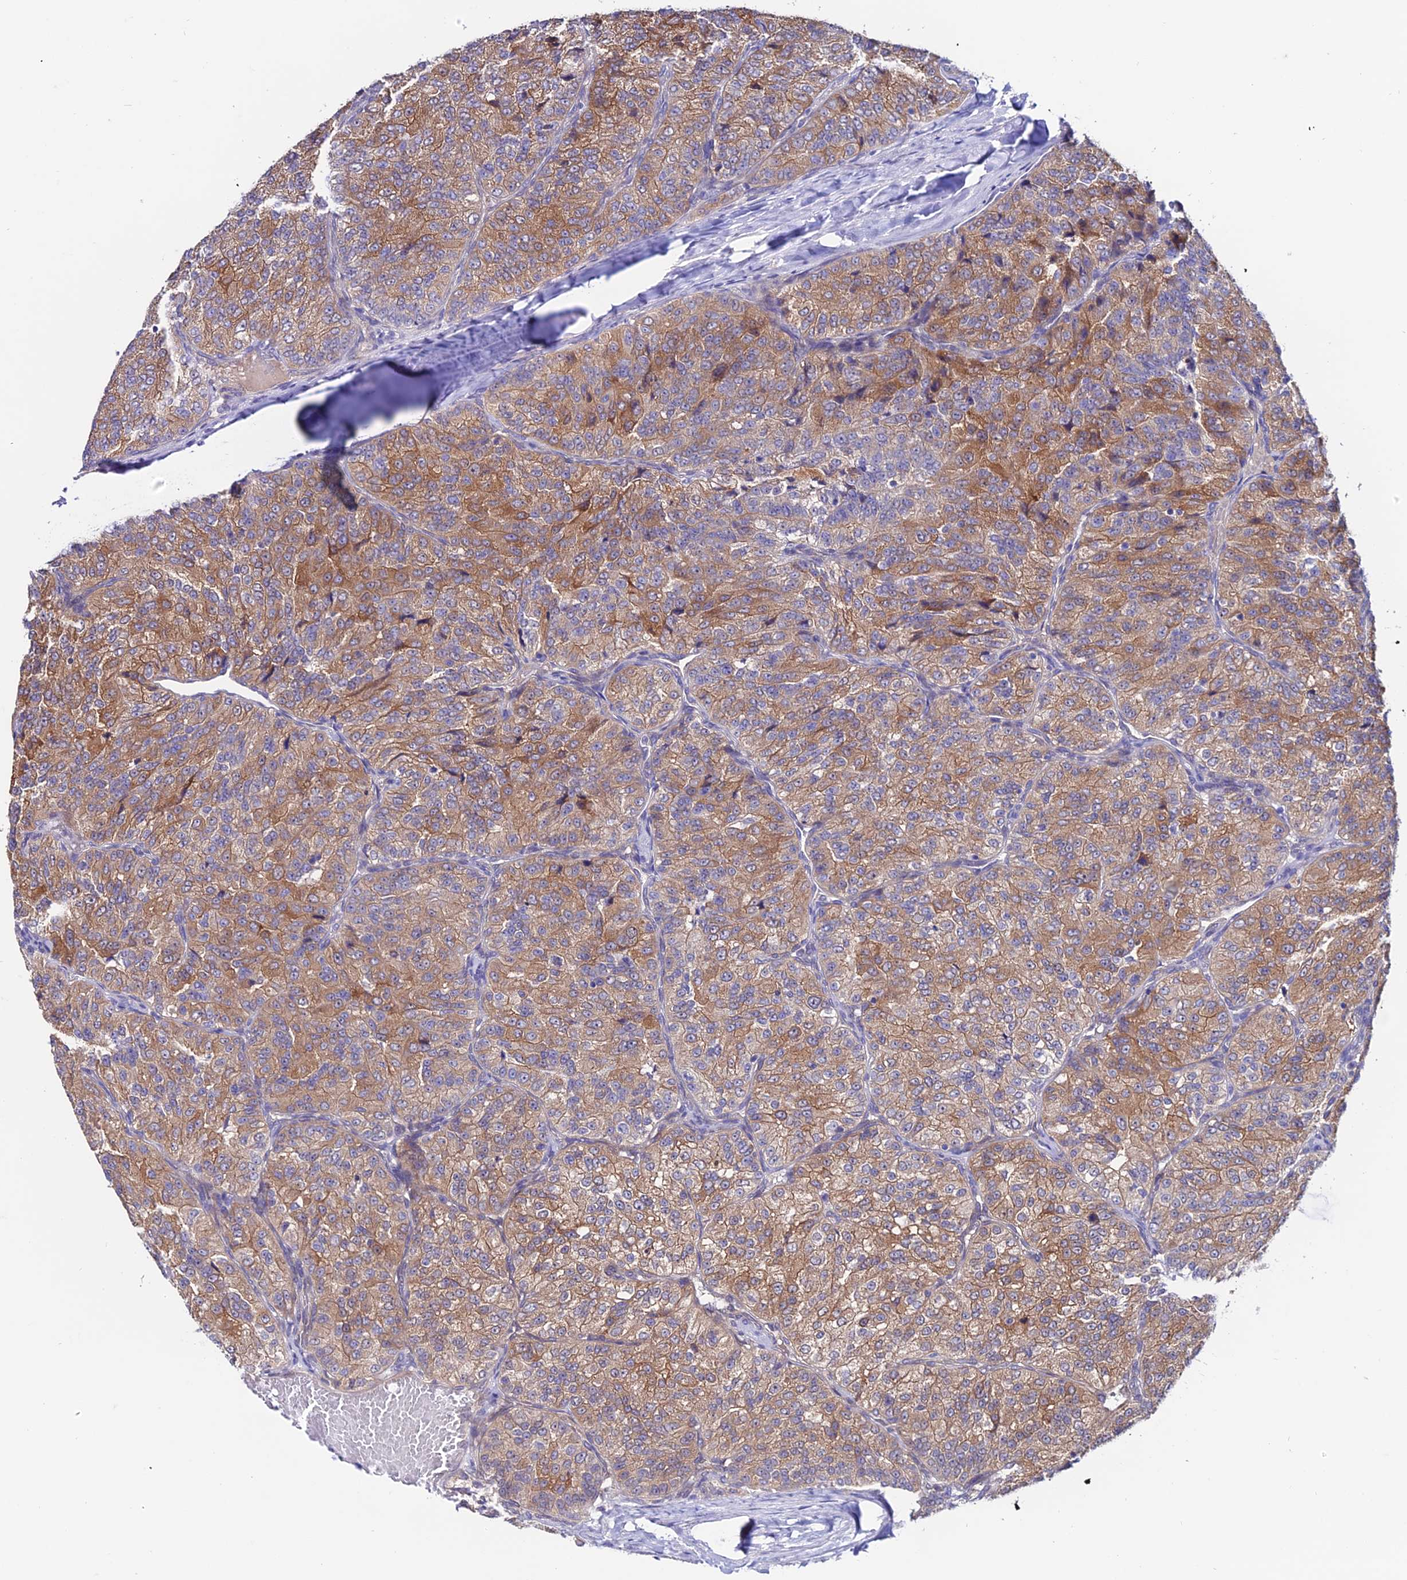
{"staining": {"intensity": "moderate", "quantity": "25%-75%", "location": "cytoplasmic/membranous"}, "tissue": "renal cancer", "cell_type": "Tumor cells", "image_type": "cancer", "snomed": [{"axis": "morphology", "description": "Adenocarcinoma, NOS"}, {"axis": "topography", "description": "Kidney"}], "caption": "Immunohistochemistry (IHC) histopathology image of neoplastic tissue: adenocarcinoma (renal) stained using immunohistochemistry exhibits medium levels of moderate protein expression localized specifically in the cytoplasmic/membranous of tumor cells, appearing as a cytoplasmic/membranous brown color.", "gene": "FZD8", "patient": {"sex": "female", "age": 63}}